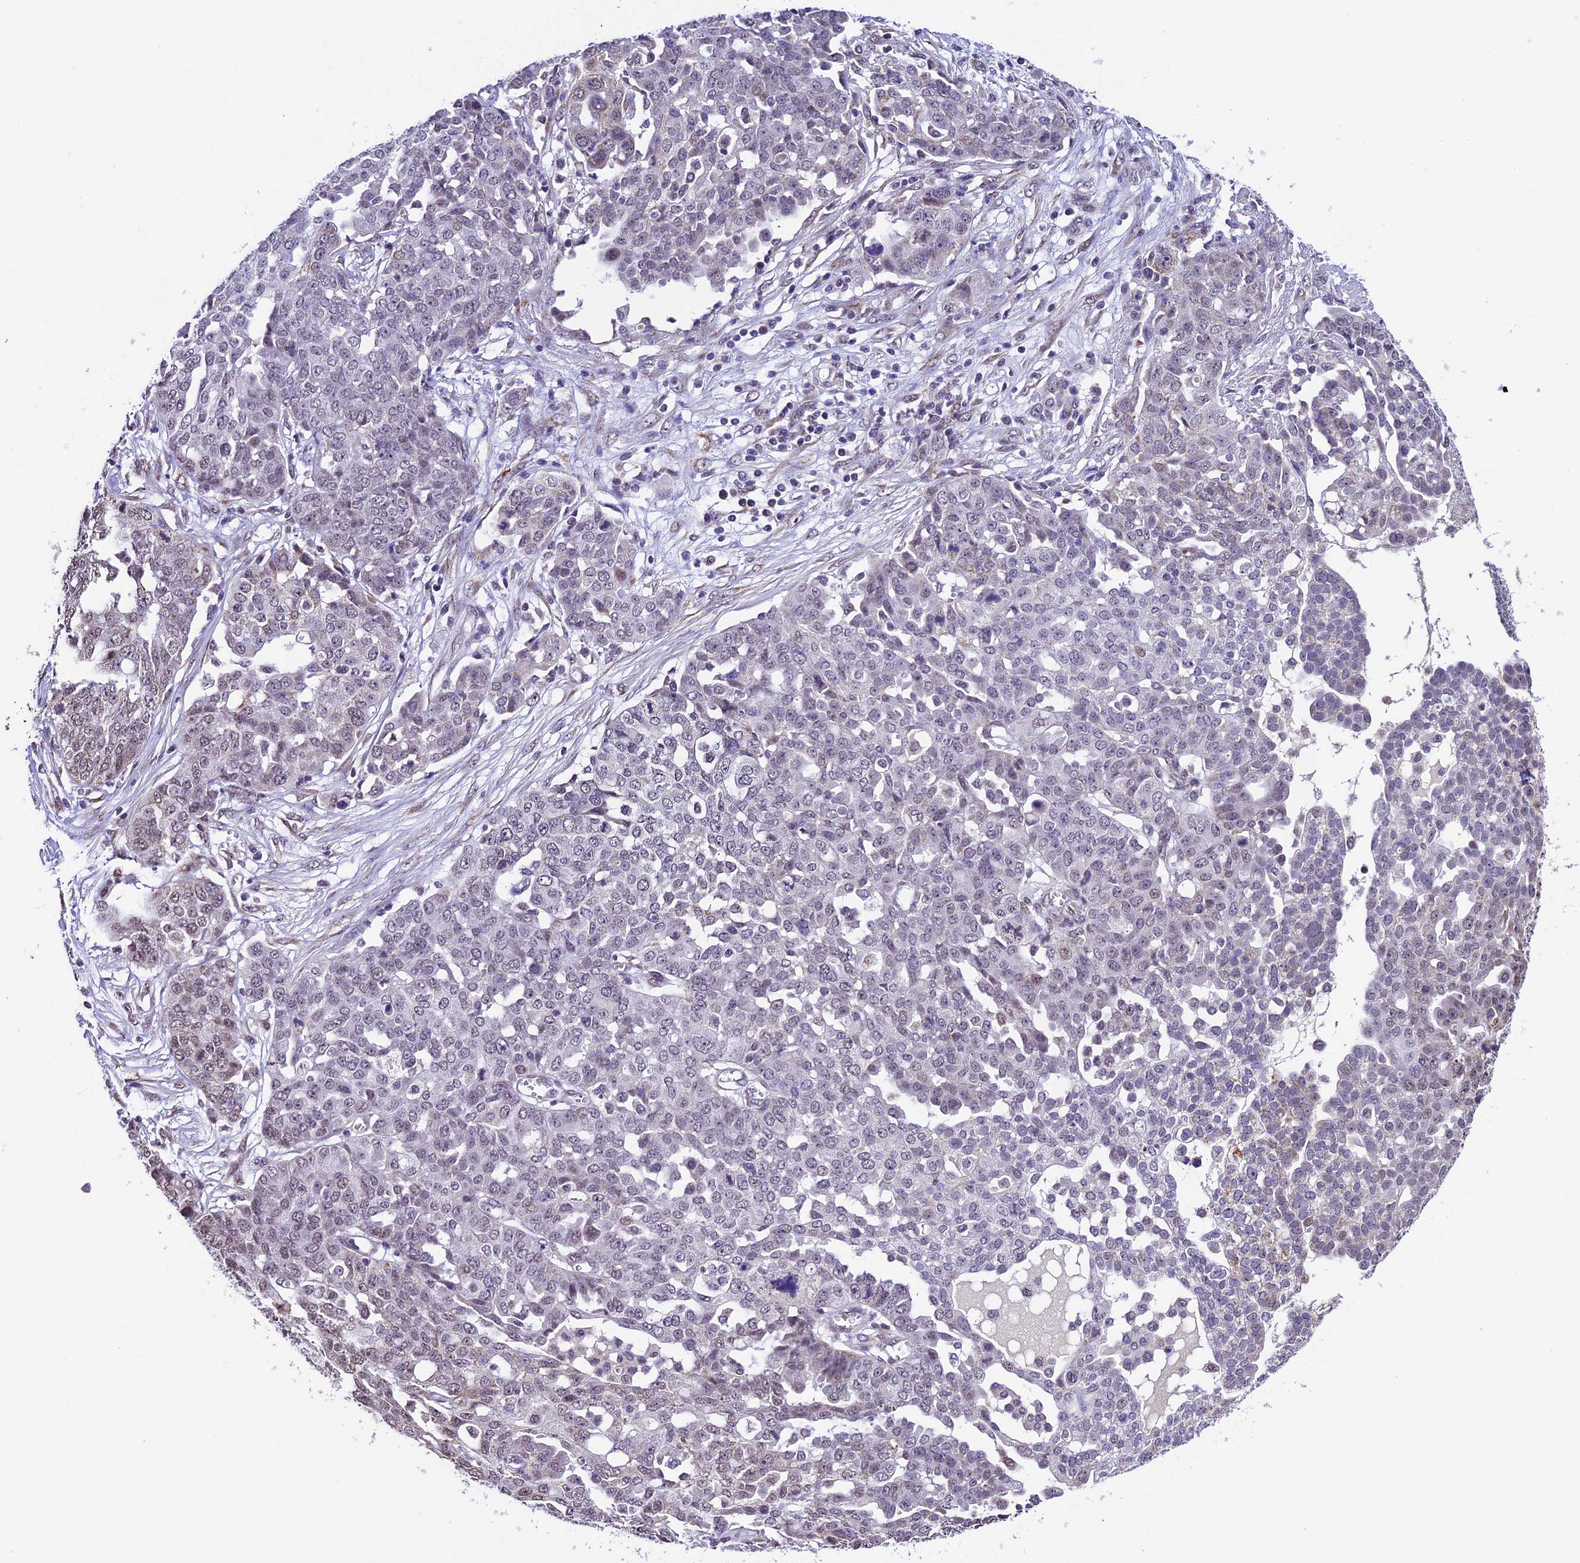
{"staining": {"intensity": "weak", "quantity": "<25%", "location": "nuclear"}, "tissue": "ovarian cancer", "cell_type": "Tumor cells", "image_type": "cancer", "snomed": [{"axis": "morphology", "description": "Cystadenocarcinoma, serous, NOS"}, {"axis": "topography", "description": "Soft tissue"}, {"axis": "topography", "description": "Ovary"}], "caption": "Immunohistochemistry image of neoplastic tissue: serous cystadenocarcinoma (ovarian) stained with DAB reveals no significant protein staining in tumor cells.", "gene": "CARS2", "patient": {"sex": "female", "age": 57}}